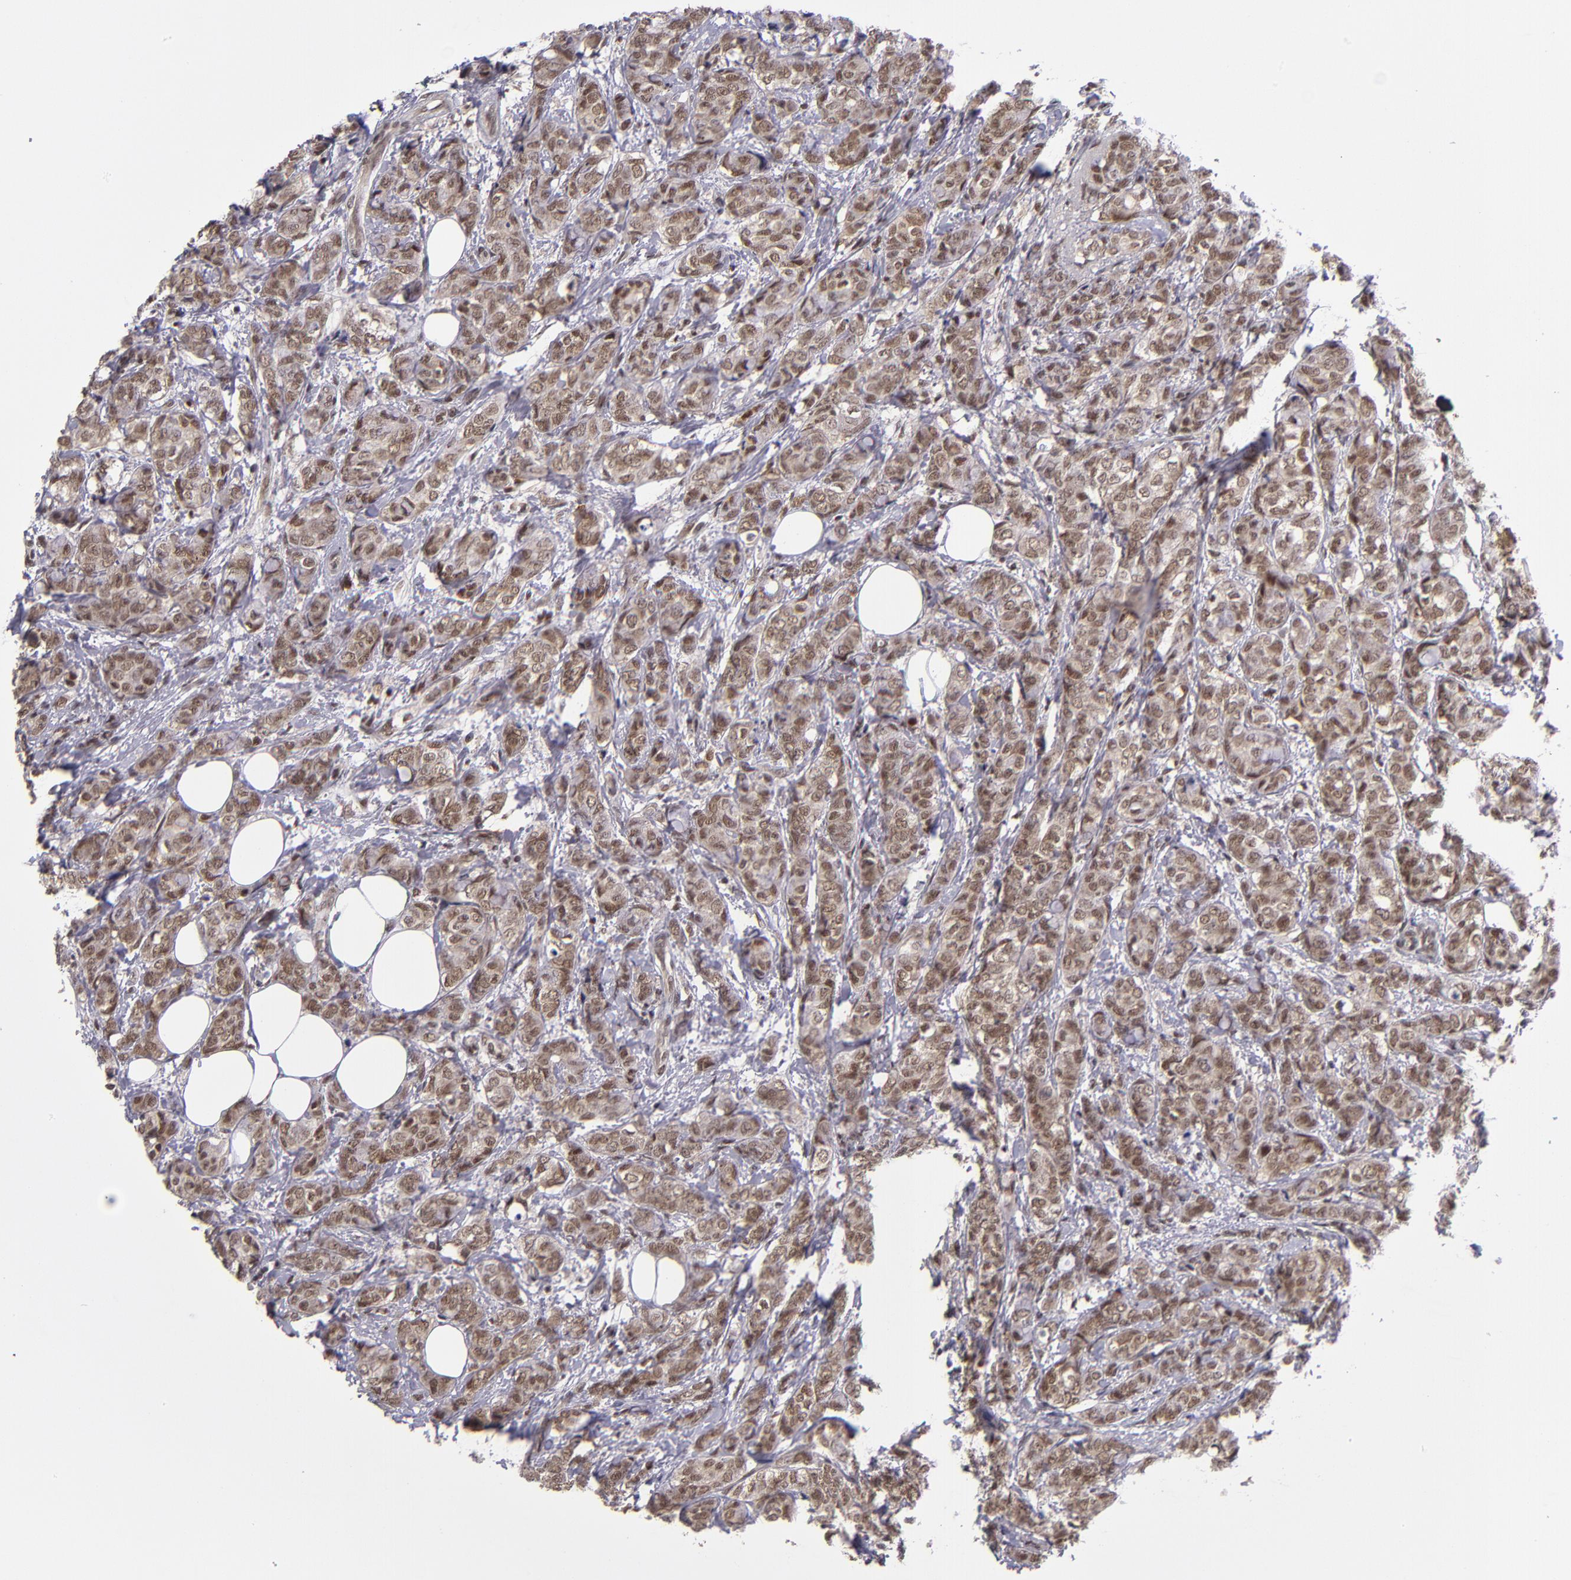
{"staining": {"intensity": "moderate", "quantity": ">75%", "location": "cytoplasmic/membranous,nuclear"}, "tissue": "breast cancer", "cell_type": "Tumor cells", "image_type": "cancer", "snomed": [{"axis": "morphology", "description": "Lobular carcinoma"}, {"axis": "topography", "description": "Breast"}], "caption": "Moderate cytoplasmic/membranous and nuclear protein positivity is seen in about >75% of tumor cells in breast cancer (lobular carcinoma). Ihc stains the protein of interest in brown and the nuclei are stained blue.", "gene": "EP300", "patient": {"sex": "female", "age": 60}}